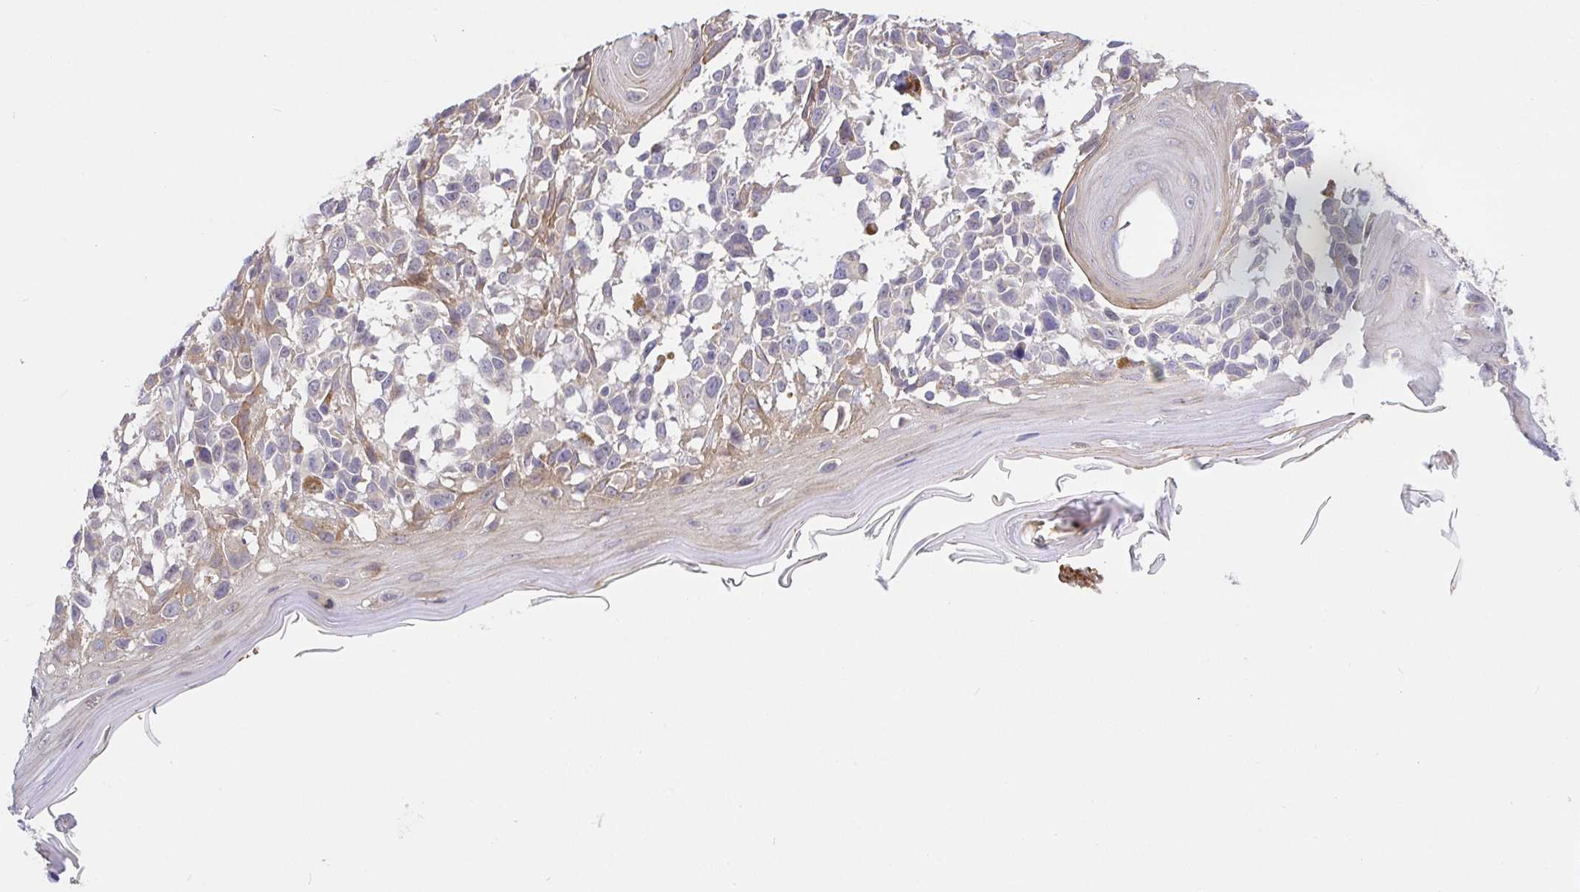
{"staining": {"intensity": "negative", "quantity": "none", "location": "none"}, "tissue": "melanoma", "cell_type": "Tumor cells", "image_type": "cancer", "snomed": [{"axis": "morphology", "description": "Malignant melanoma, NOS"}, {"axis": "topography", "description": "Skin"}], "caption": "IHC of human malignant melanoma demonstrates no positivity in tumor cells. (Brightfield microscopy of DAB immunohistochemistry (IHC) at high magnification).", "gene": "ZDHHC11", "patient": {"sex": "male", "age": 73}}